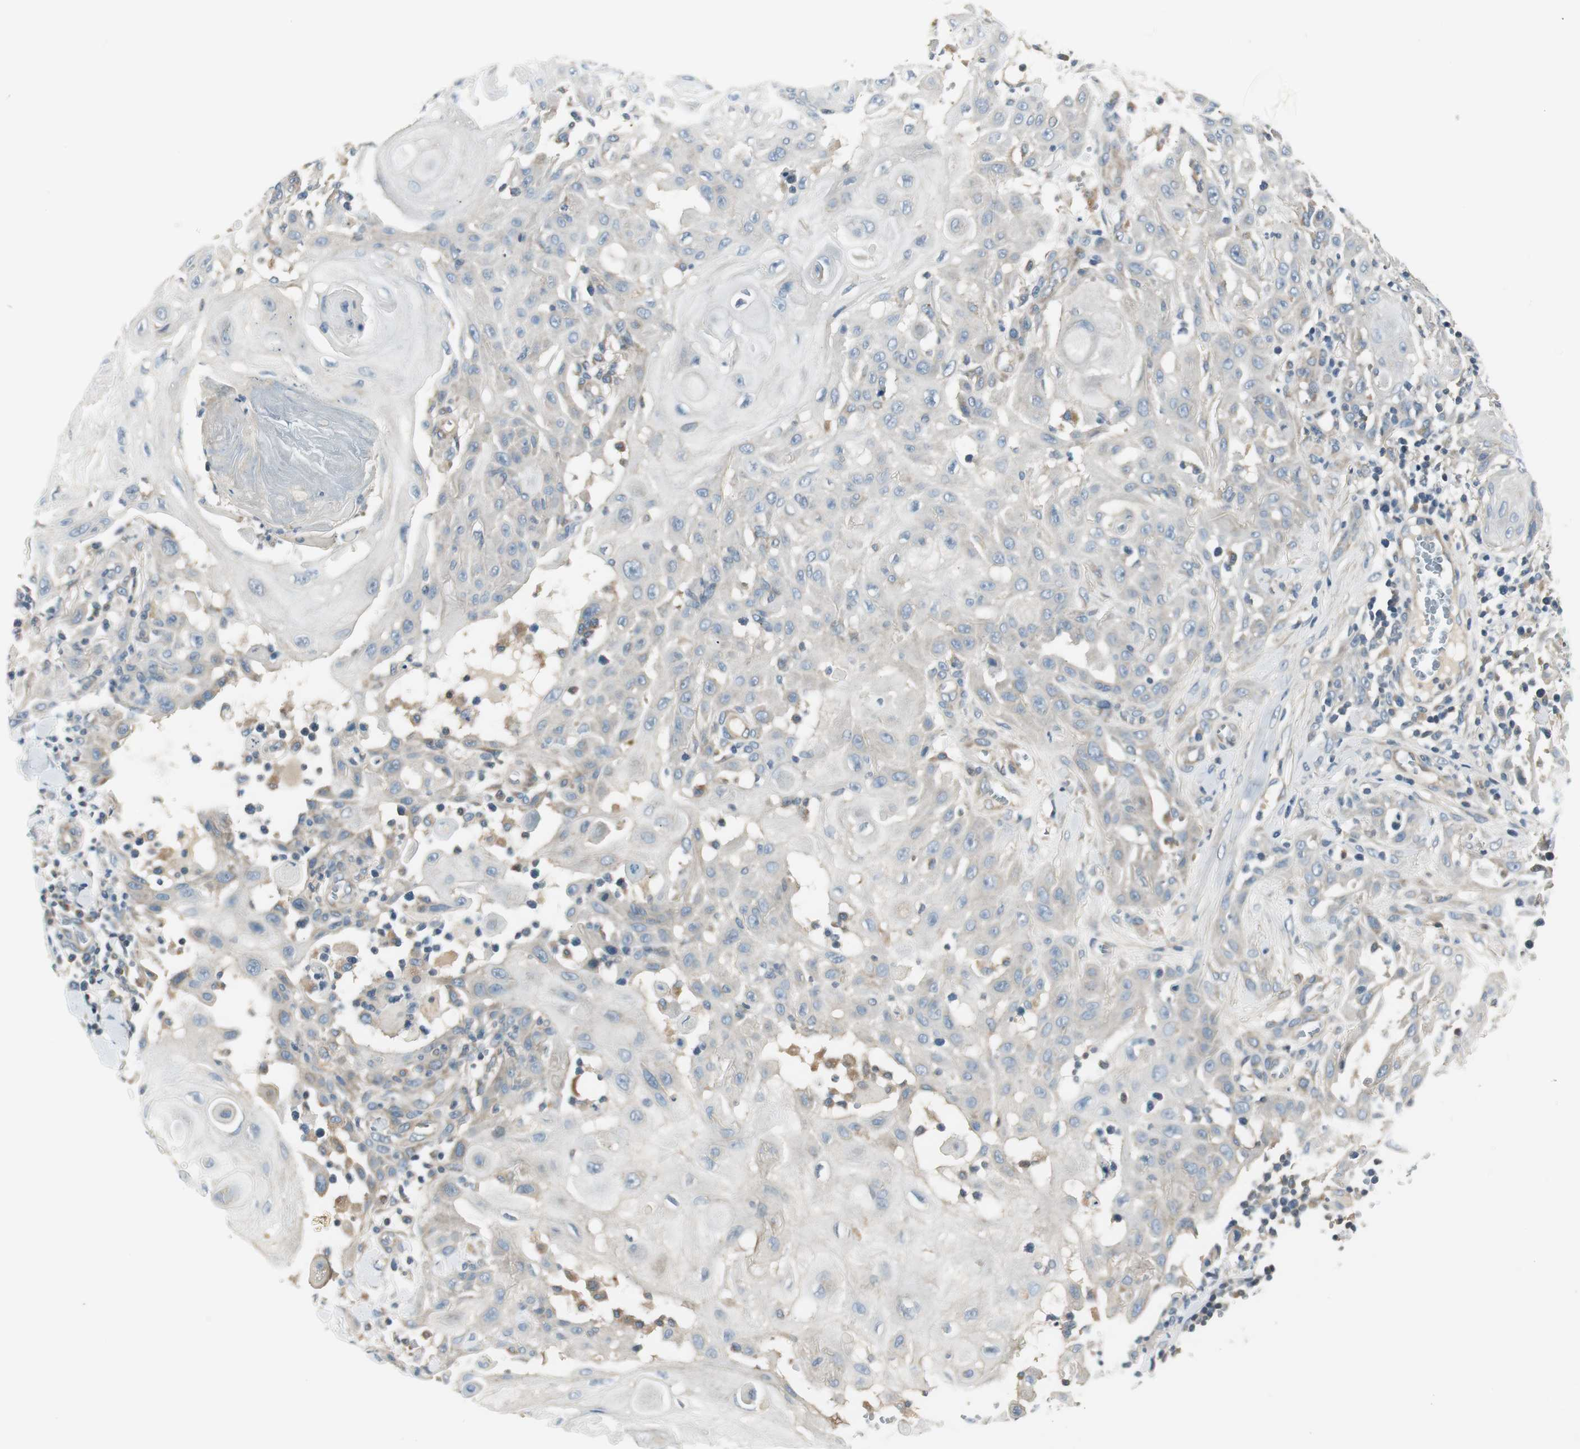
{"staining": {"intensity": "weak", "quantity": "25%-75%", "location": "cytoplasmic/membranous"}, "tissue": "skin cancer", "cell_type": "Tumor cells", "image_type": "cancer", "snomed": [{"axis": "morphology", "description": "Squamous cell carcinoma, NOS"}, {"axis": "topography", "description": "Skin"}], "caption": "Brown immunohistochemical staining in skin cancer (squamous cell carcinoma) reveals weak cytoplasmic/membranous positivity in approximately 25%-75% of tumor cells.", "gene": "PRKAA1", "patient": {"sex": "male", "age": 24}}